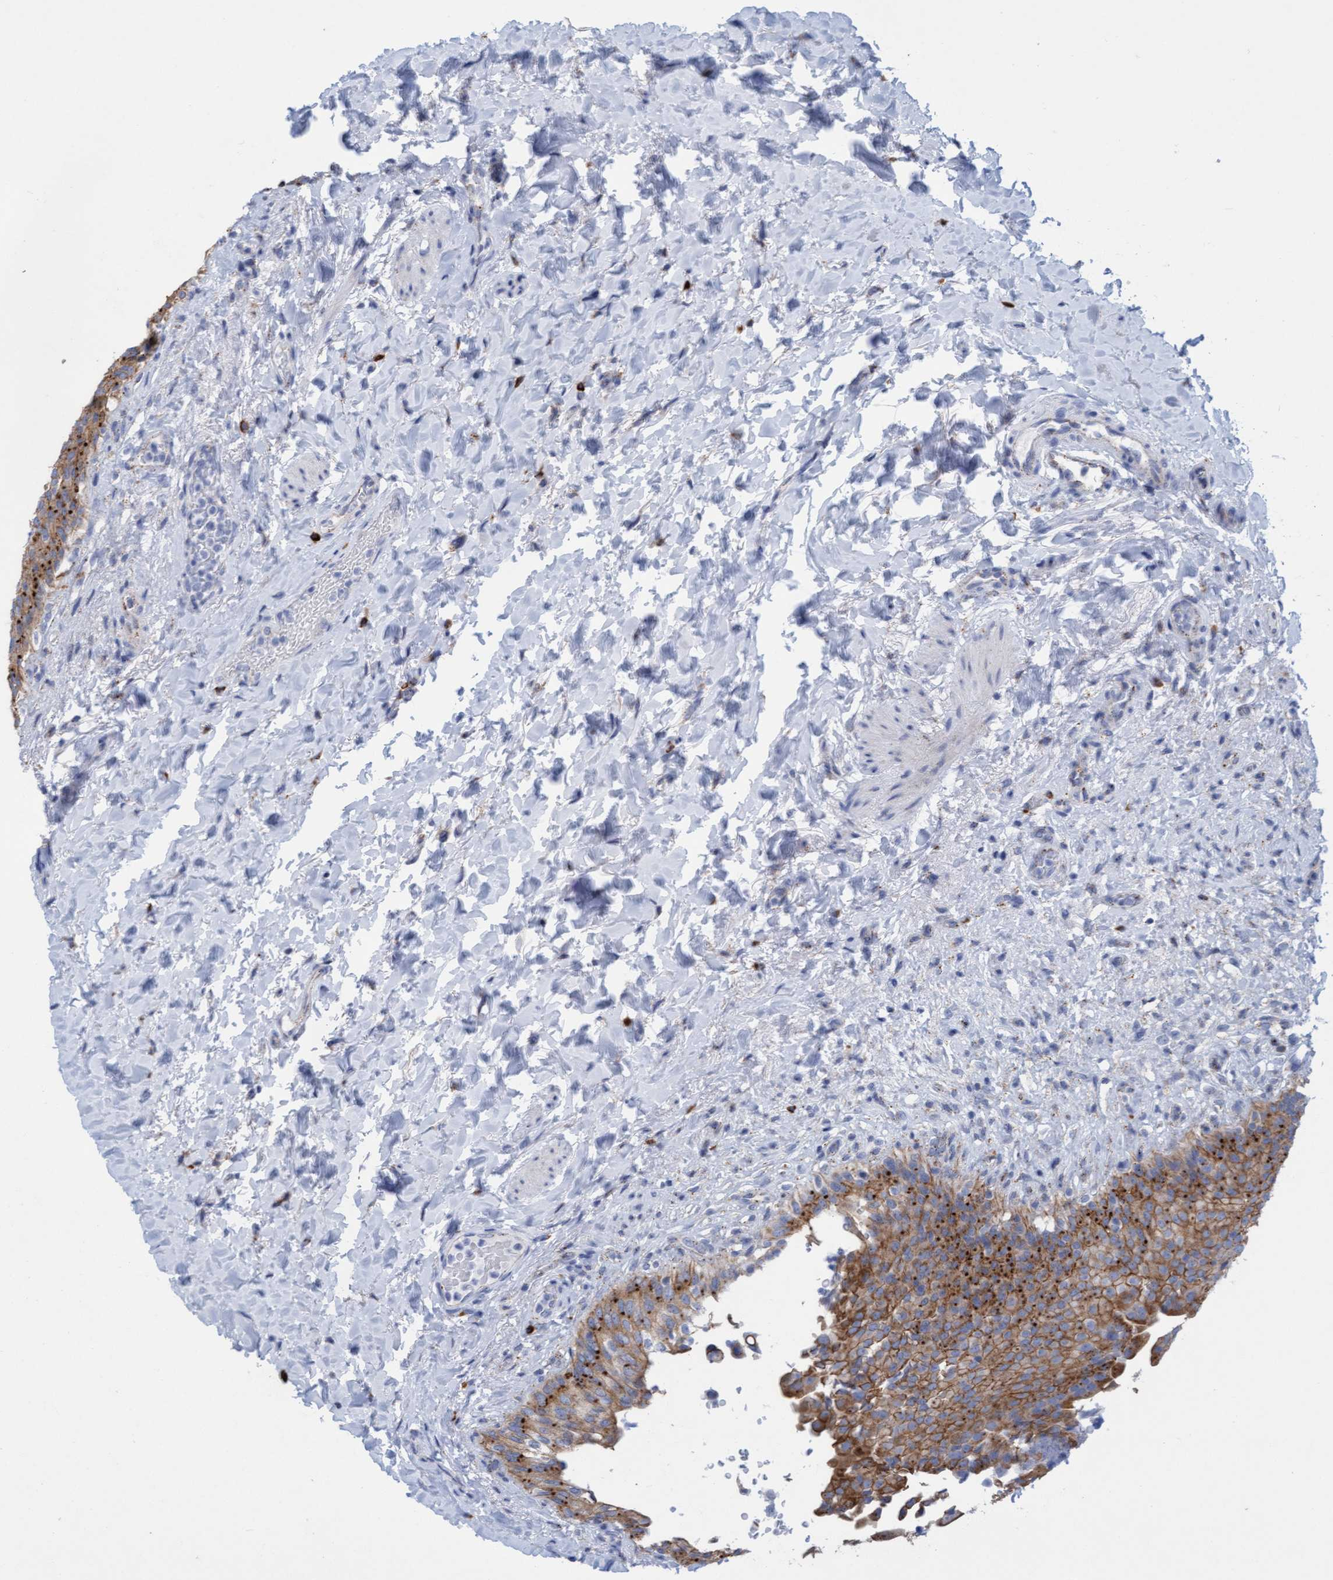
{"staining": {"intensity": "moderate", "quantity": ">75%", "location": "cytoplasmic/membranous"}, "tissue": "urinary bladder", "cell_type": "Urothelial cells", "image_type": "normal", "snomed": [{"axis": "morphology", "description": "Normal tissue, NOS"}, {"axis": "topography", "description": "Urinary bladder"}], "caption": "Immunohistochemistry (IHC) staining of unremarkable urinary bladder, which shows medium levels of moderate cytoplasmic/membranous positivity in about >75% of urothelial cells indicating moderate cytoplasmic/membranous protein staining. The staining was performed using DAB (brown) for protein detection and nuclei were counterstained in hematoxylin (blue).", "gene": "SGSH", "patient": {"sex": "female", "age": 60}}